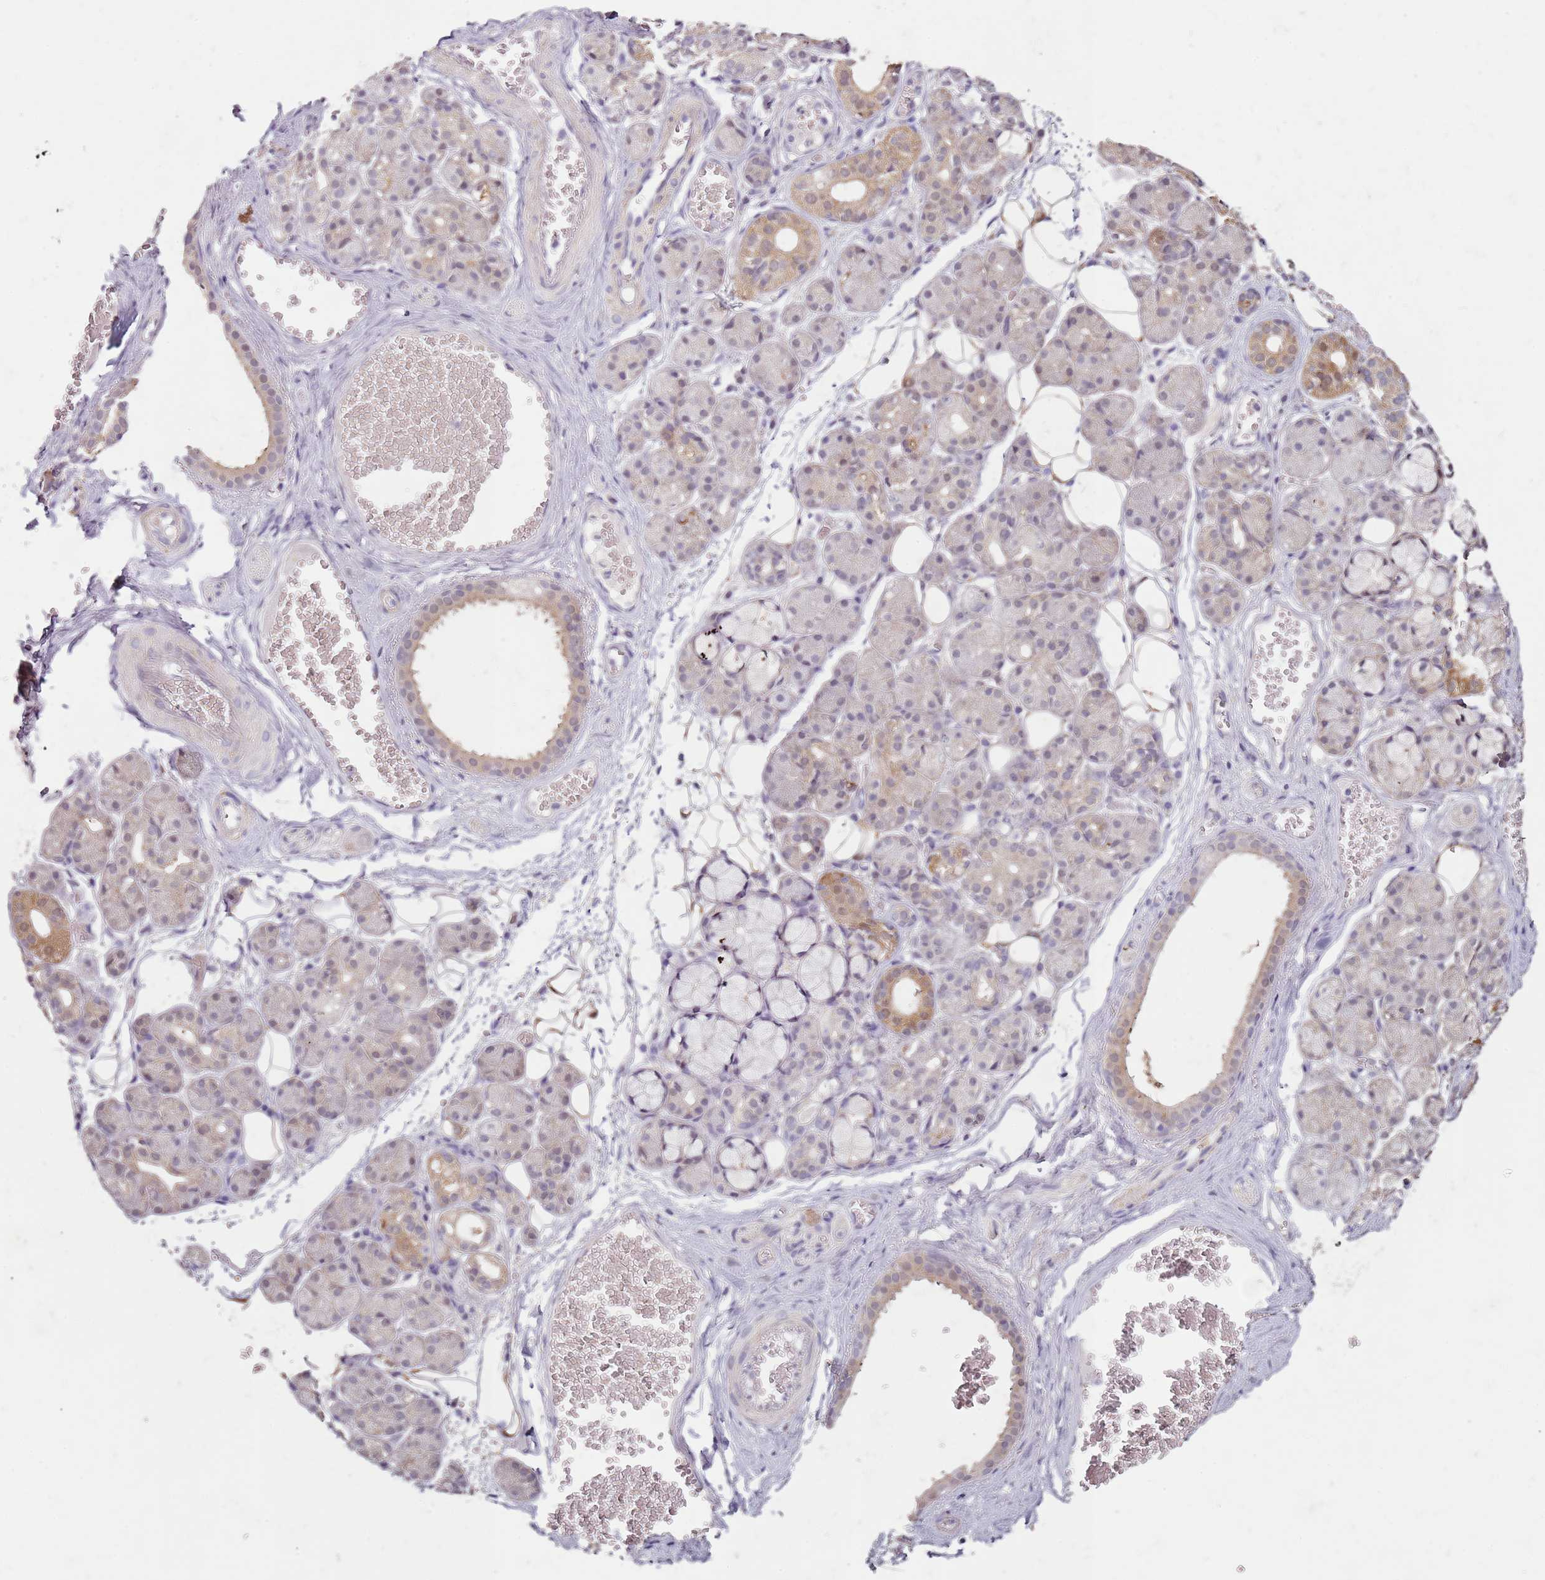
{"staining": {"intensity": "moderate", "quantity": "<25%", "location": "cytoplasmic/membranous"}, "tissue": "salivary gland", "cell_type": "Glandular cells", "image_type": "normal", "snomed": [{"axis": "morphology", "description": "Normal tissue, NOS"}, {"axis": "topography", "description": "Salivary gland"}], "caption": "Salivary gland stained with DAB (3,3'-diaminobenzidine) immunohistochemistry (IHC) shows low levels of moderate cytoplasmic/membranous expression in about <25% of glandular cells.", "gene": "MDH1", "patient": {"sex": "male", "age": 63}}